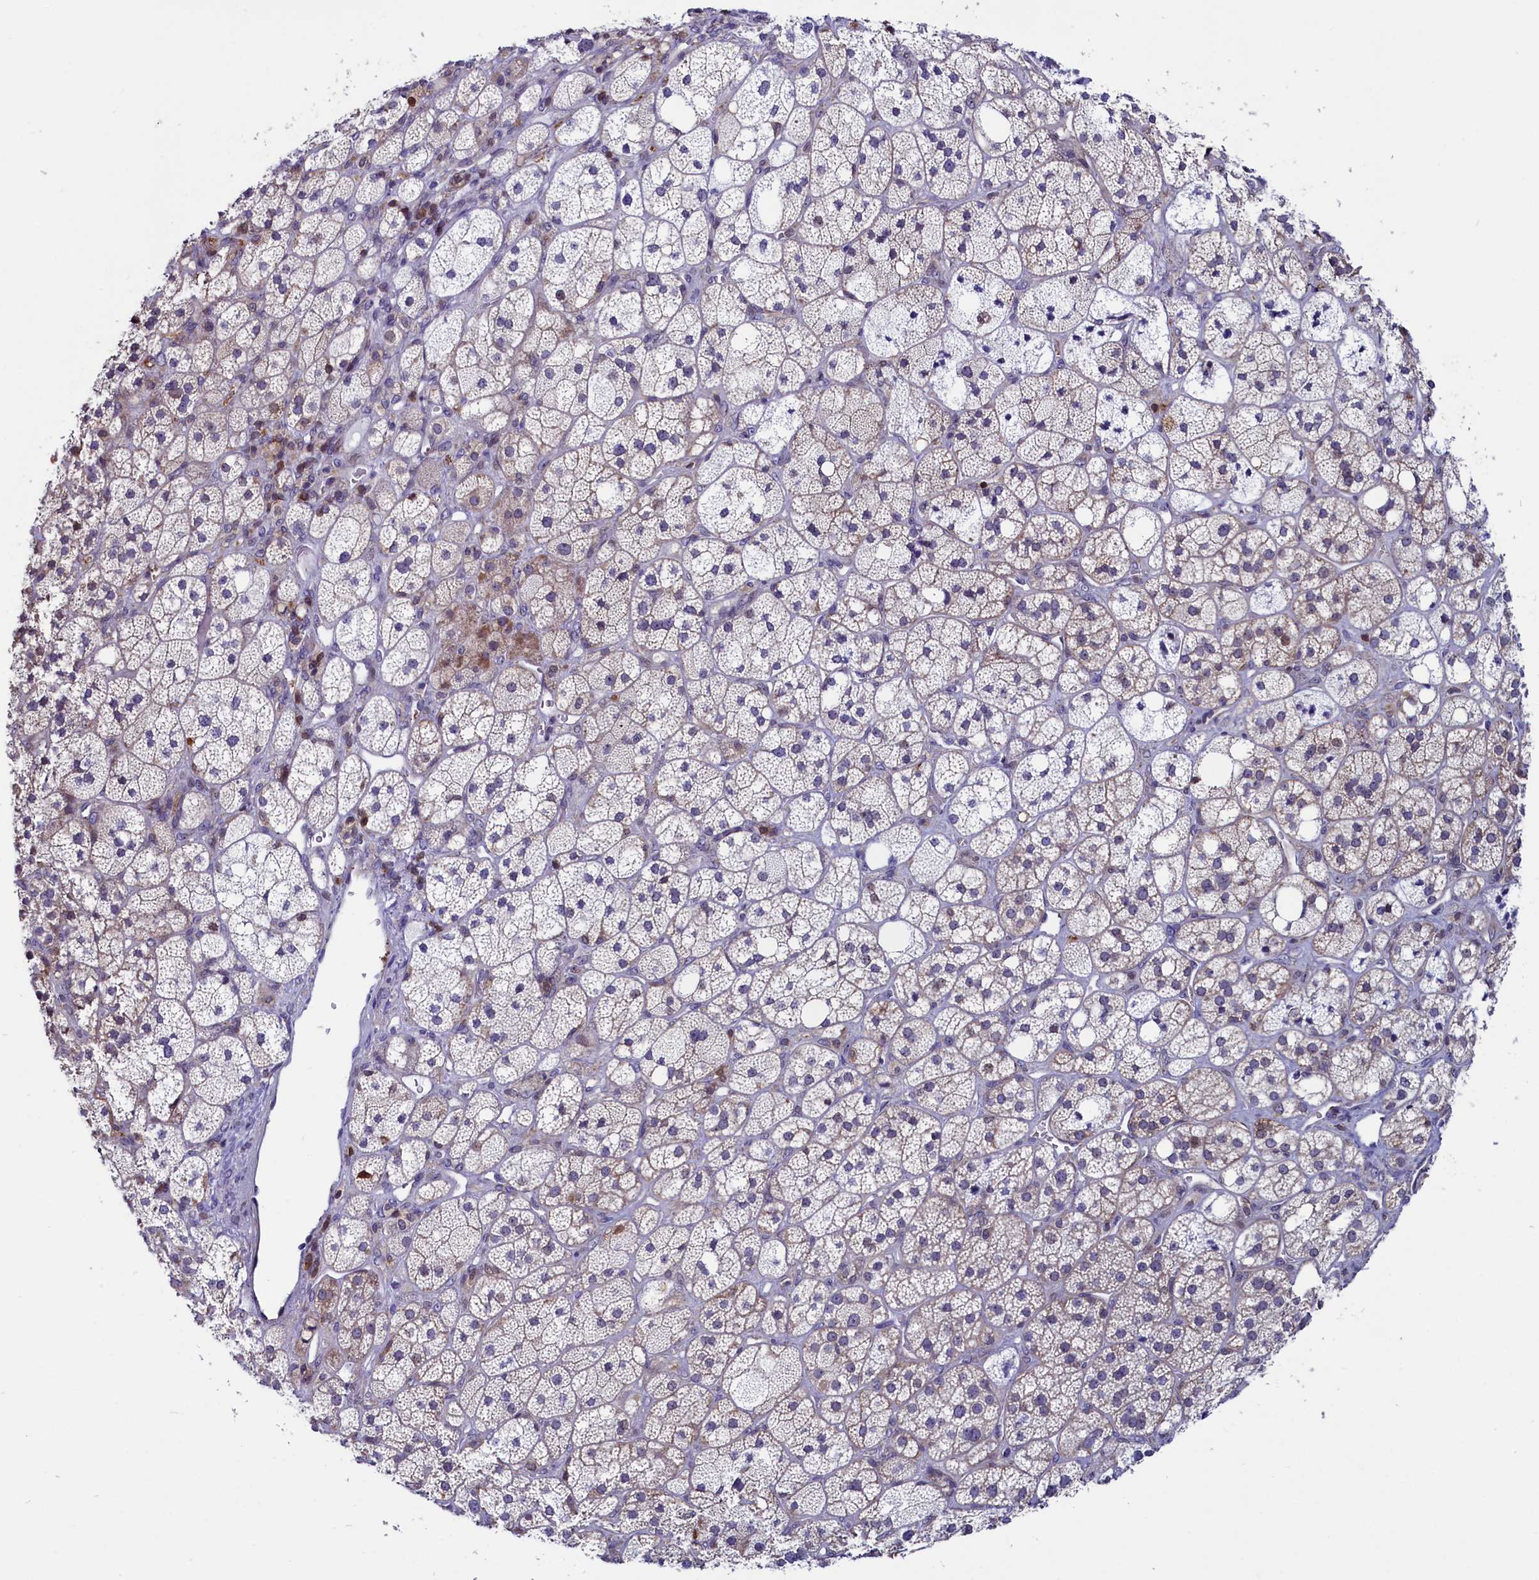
{"staining": {"intensity": "moderate", "quantity": "<25%", "location": "cytoplasmic/membranous,nuclear"}, "tissue": "adrenal gland", "cell_type": "Glandular cells", "image_type": "normal", "snomed": [{"axis": "morphology", "description": "Normal tissue, NOS"}, {"axis": "topography", "description": "Adrenal gland"}], "caption": "Moderate cytoplasmic/membranous,nuclear staining is seen in approximately <25% of glandular cells in benign adrenal gland. Using DAB (brown) and hematoxylin (blue) stains, captured at high magnification using brightfield microscopy.", "gene": "CIAPIN1", "patient": {"sex": "male", "age": 61}}